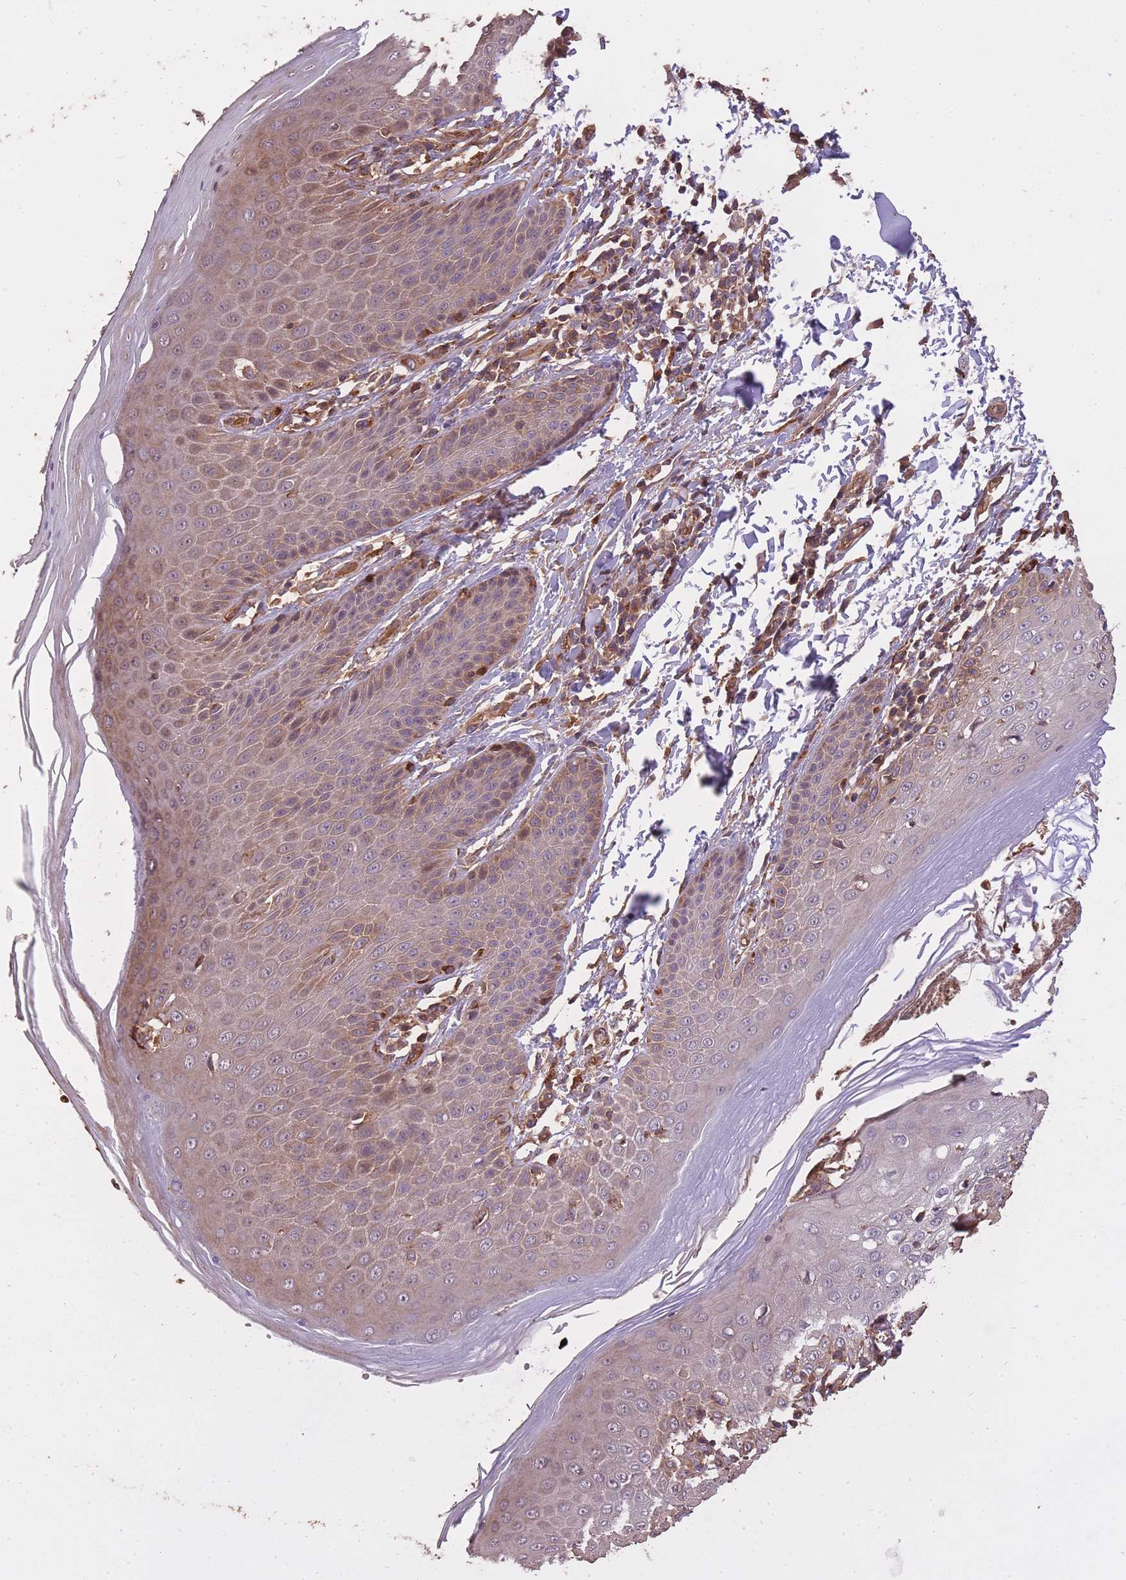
{"staining": {"intensity": "moderate", "quantity": "25%-75%", "location": "cytoplasmic/membranous"}, "tissue": "skin", "cell_type": "Epidermal cells", "image_type": "normal", "snomed": [{"axis": "morphology", "description": "Normal tissue, NOS"}, {"axis": "topography", "description": "Peripheral nerve tissue"}], "caption": "Protein expression analysis of benign human skin reveals moderate cytoplasmic/membranous expression in approximately 25%-75% of epidermal cells. Ihc stains the protein in brown and the nuclei are stained blue.", "gene": "ARMH3", "patient": {"sex": "male", "age": 51}}